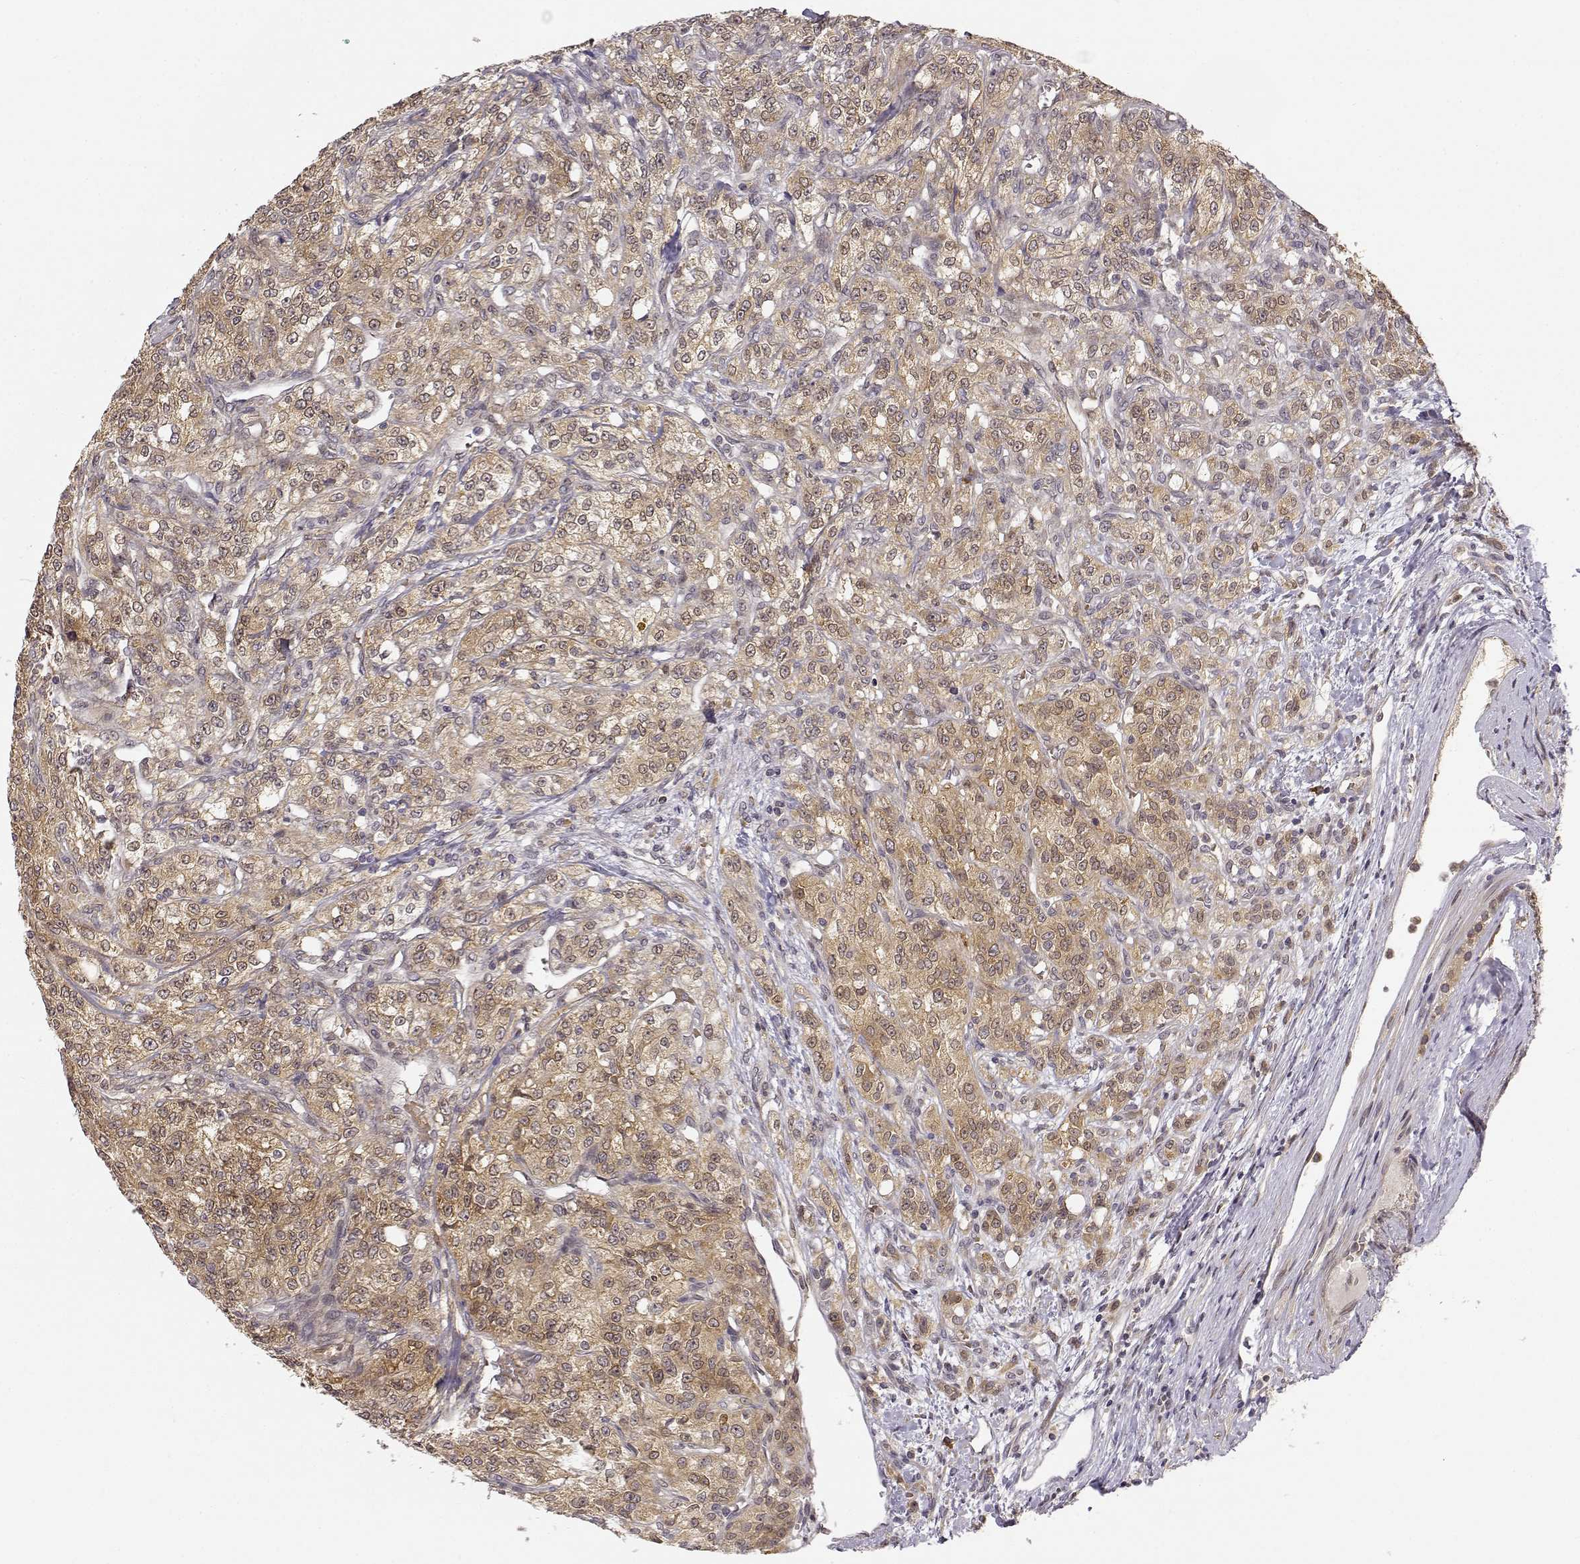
{"staining": {"intensity": "weak", "quantity": ">75%", "location": "cytoplasmic/membranous"}, "tissue": "renal cancer", "cell_type": "Tumor cells", "image_type": "cancer", "snomed": [{"axis": "morphology", "description": "Adenocarcinoma, NOS"}, {"axis": "topography", "description": "Kidney"}], "caption": "A photomicrograph of adenocarcinoma (renal) stained for a protein reveals weak cytoplasmic/membranous brown staining in tumor cells.", "gene": "ERGIC2", "patient": {"sex": "female", "age": 63}}